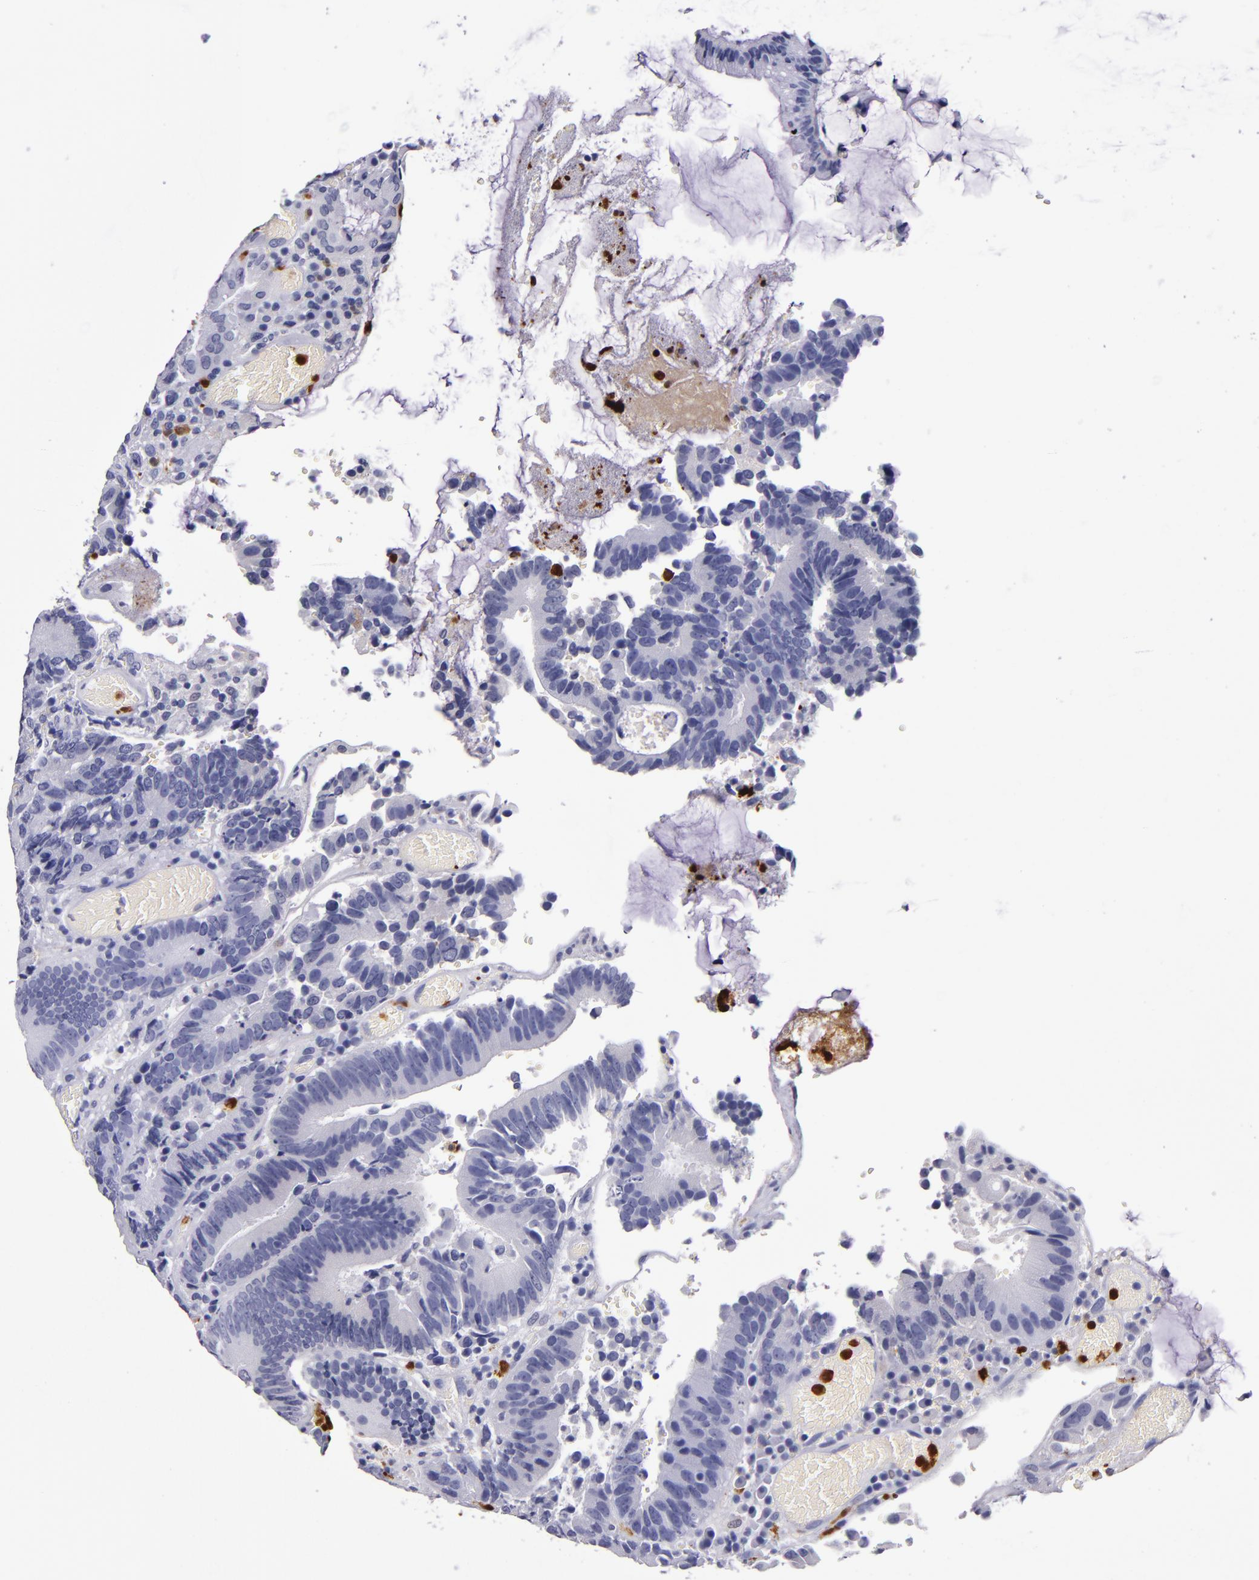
{"staining": {"intensity": "negative", "quantity": "none", "location": "none"}, "tissue": "colorectal cancer", "cell_type": "Tumor cells", "image_type": "cancer", "snomed": [{"axis": "morphology", "description": "Normal tissue, NOS"}, {"axis": "morphology", "description": "Adenocarcinoma, NOS"}, {"axis": "topography", "description": "Colon"}], "caption": "Immunohistochemistry (IHC) image of human adenocarcinoma (colorectal) stained for a protein (brown), which displays no positivity in tumor cells.", "gene": "S100A8", "patient": {"sex": "female", "age": 78}}